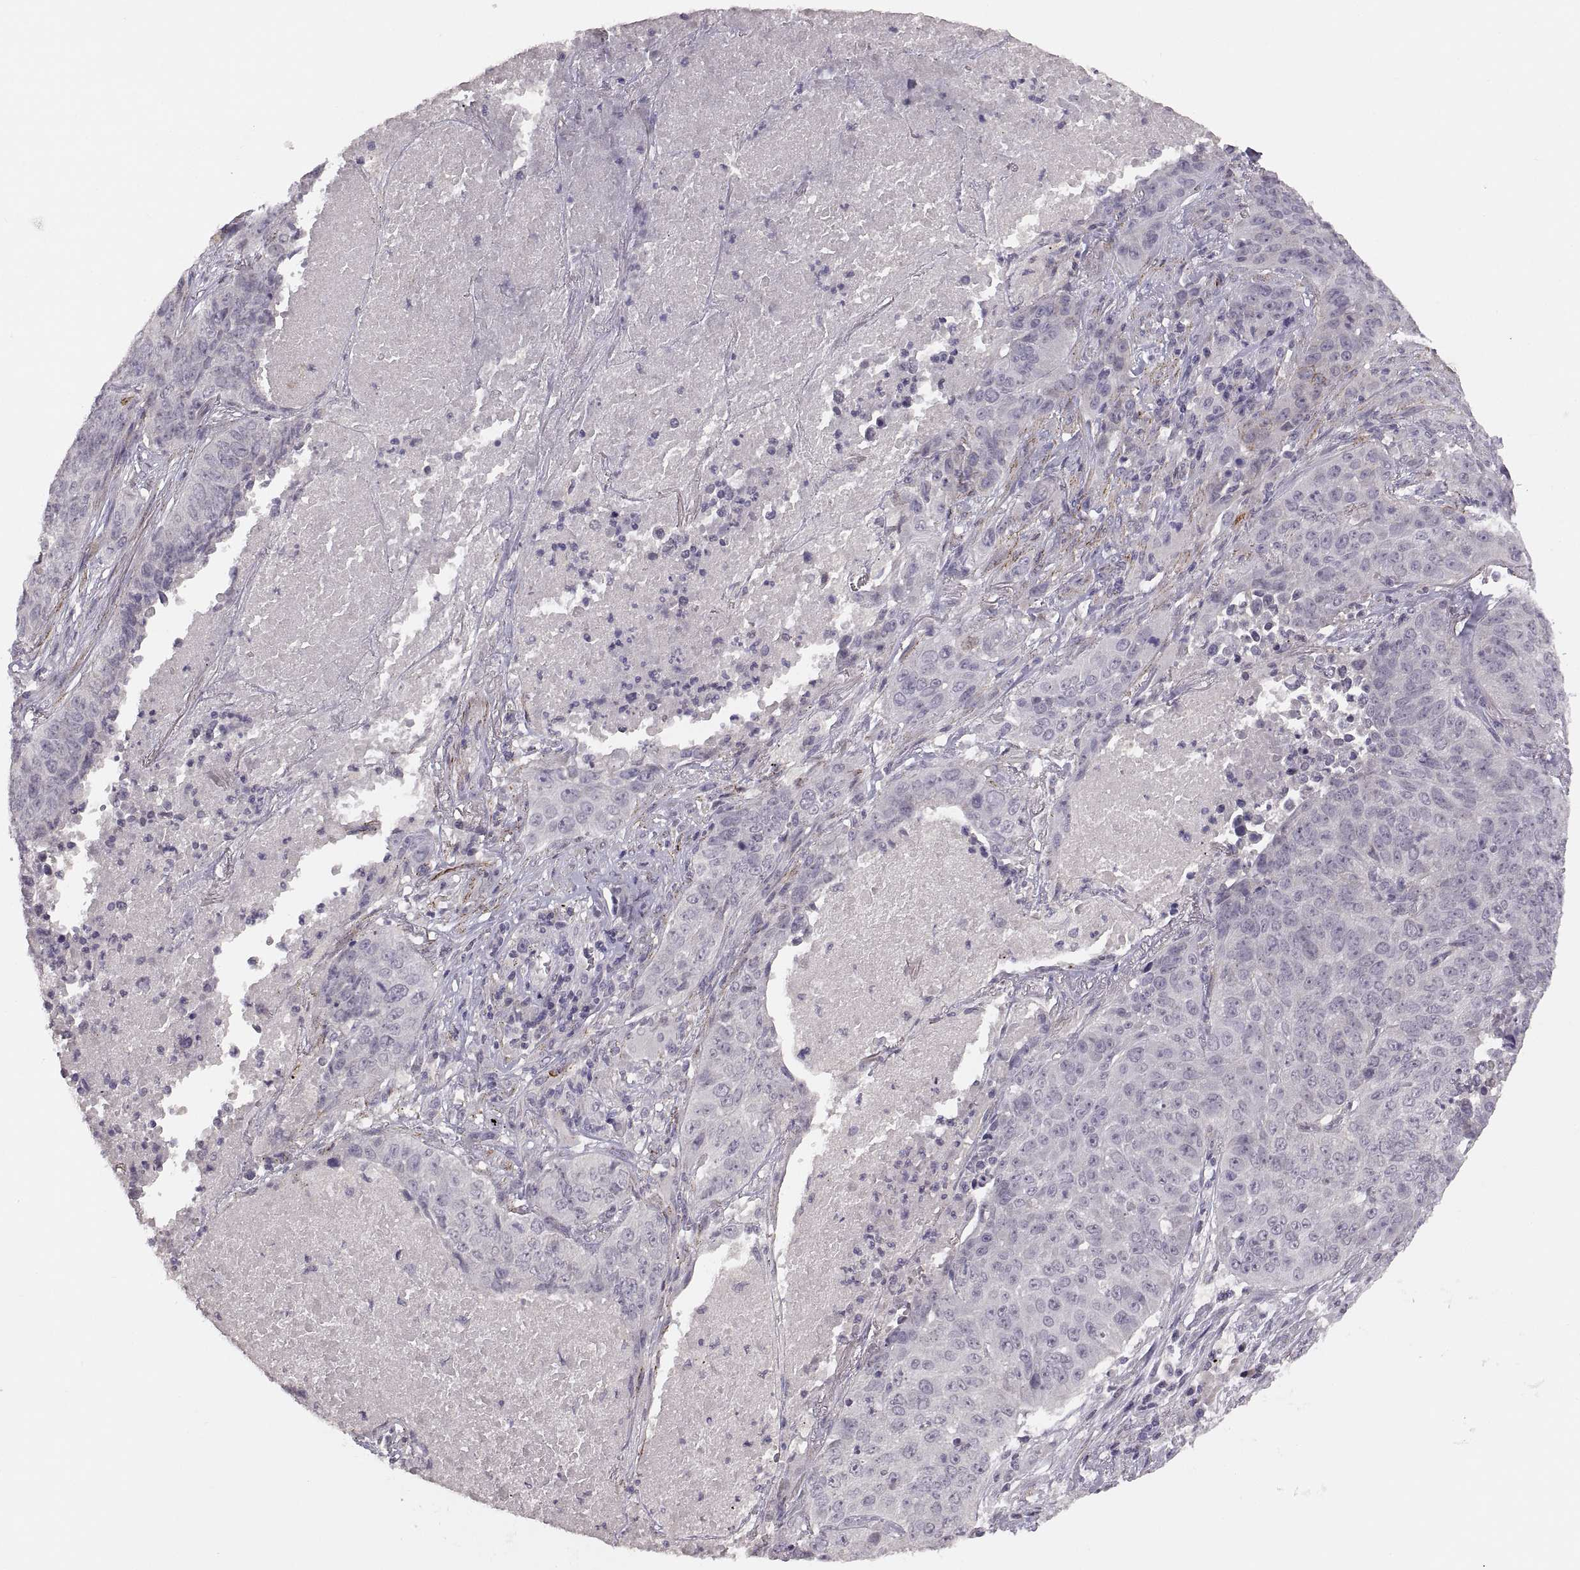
{"staining": {"intensity": "negative", "quantity": "none", "location": "none"}, "tissue": "lung cancer", "cell_type": "Tumor cells", "image_type": "cancer", "snomed": [{"axis": "morphology", "description": "Normal tissue, NOS"}, {"axis": "morphology", "description": "Squamous cell carcinoma, NOS"}, {"axis": "topography", "description": "Bronchus"}, {"axis": "topography", "description": "Lung"}], "caption": "Immunohistochemical staining of human lung cancer reveals no significant positivity in tumor cells. Nuclei are stained in blue.", "gene": "CDH2", "patient": {"sex": "male", "age": 64}}